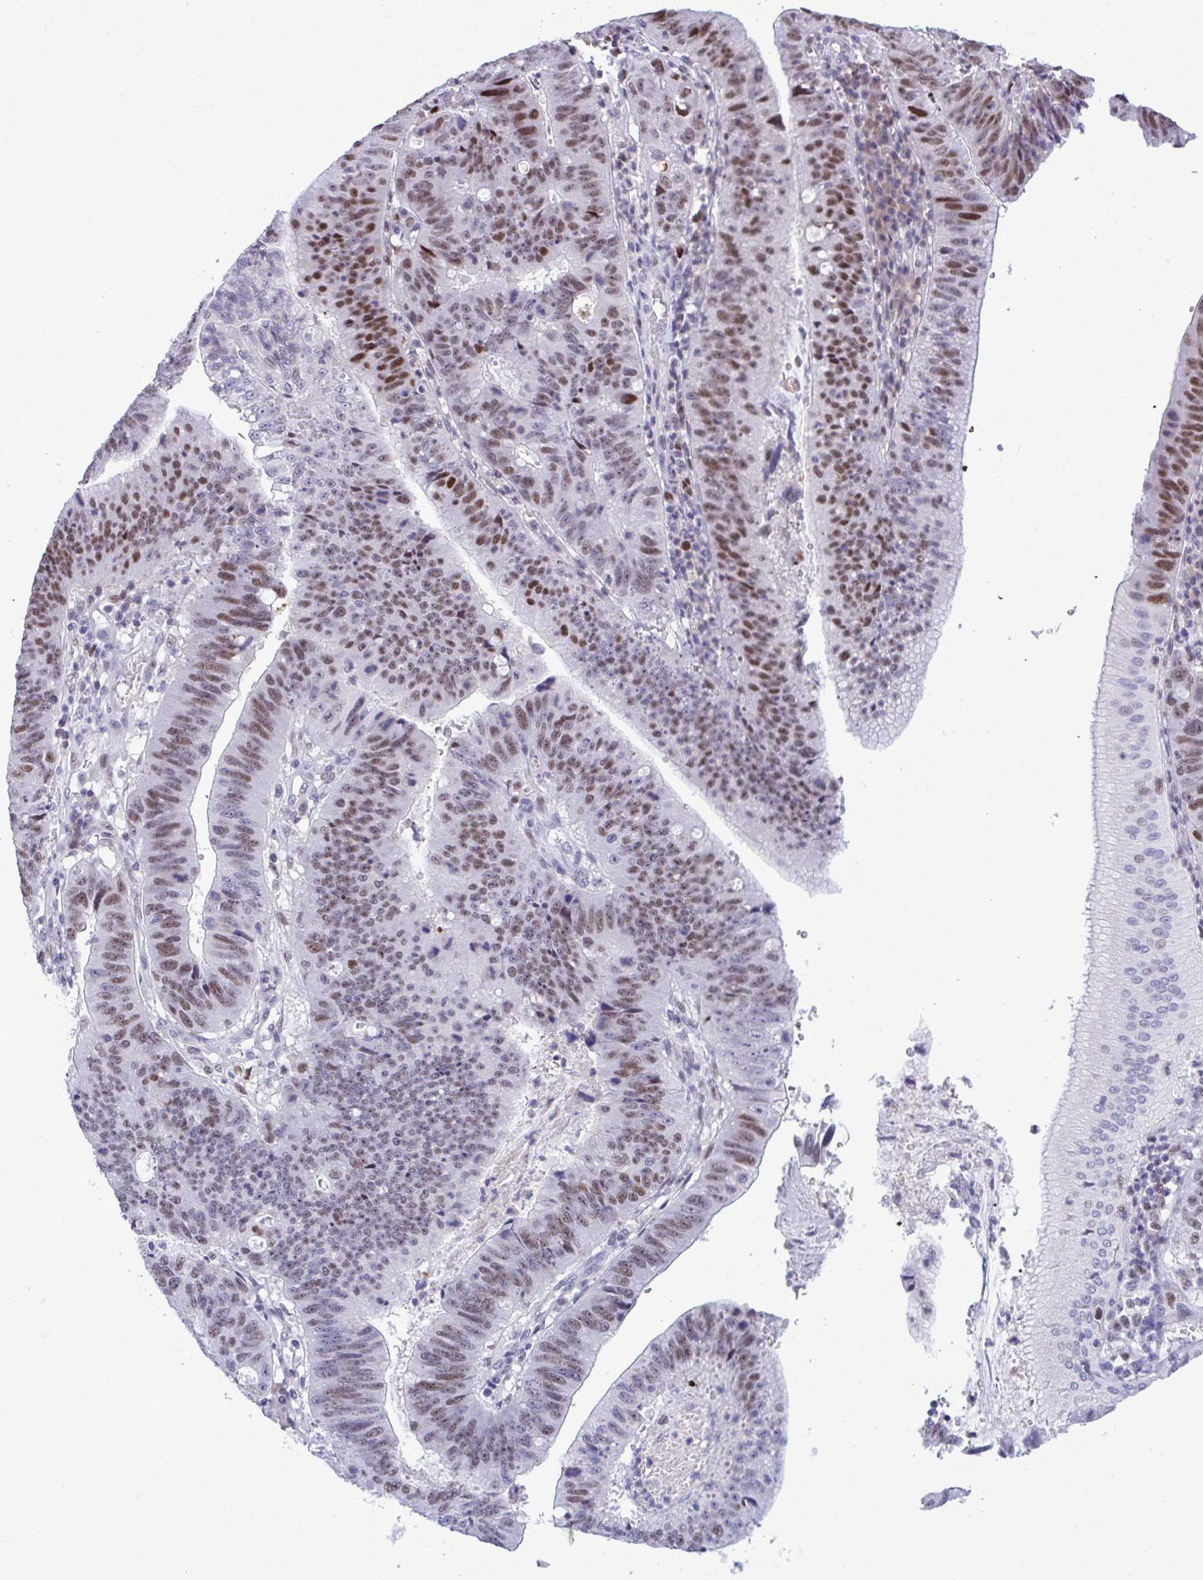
{"staining": {"intensity": "moderate", "quantity": "25%-75%", "location": "nuclear"}, "tissue": "stomach cancer", "cell_type": "Tumor cells", "image_type": "cancer", "snomed": [{"axis": "morphology", "description": "Adenocarcinoma, NOS"}, {"axis": "topography", "description": "Stomach"}], "caption": "Immunohistochemical staining of human stomach cancer (adenocarcinoma) exhibits medium levels of moderate nuclear positivity in approximately 25%-75% of tumor cells. (brown staining indicates protein expression, while blue staining denotes nuclei).", "gene": "C1QL2", "patient": {"sex": "male", "age": 59}}